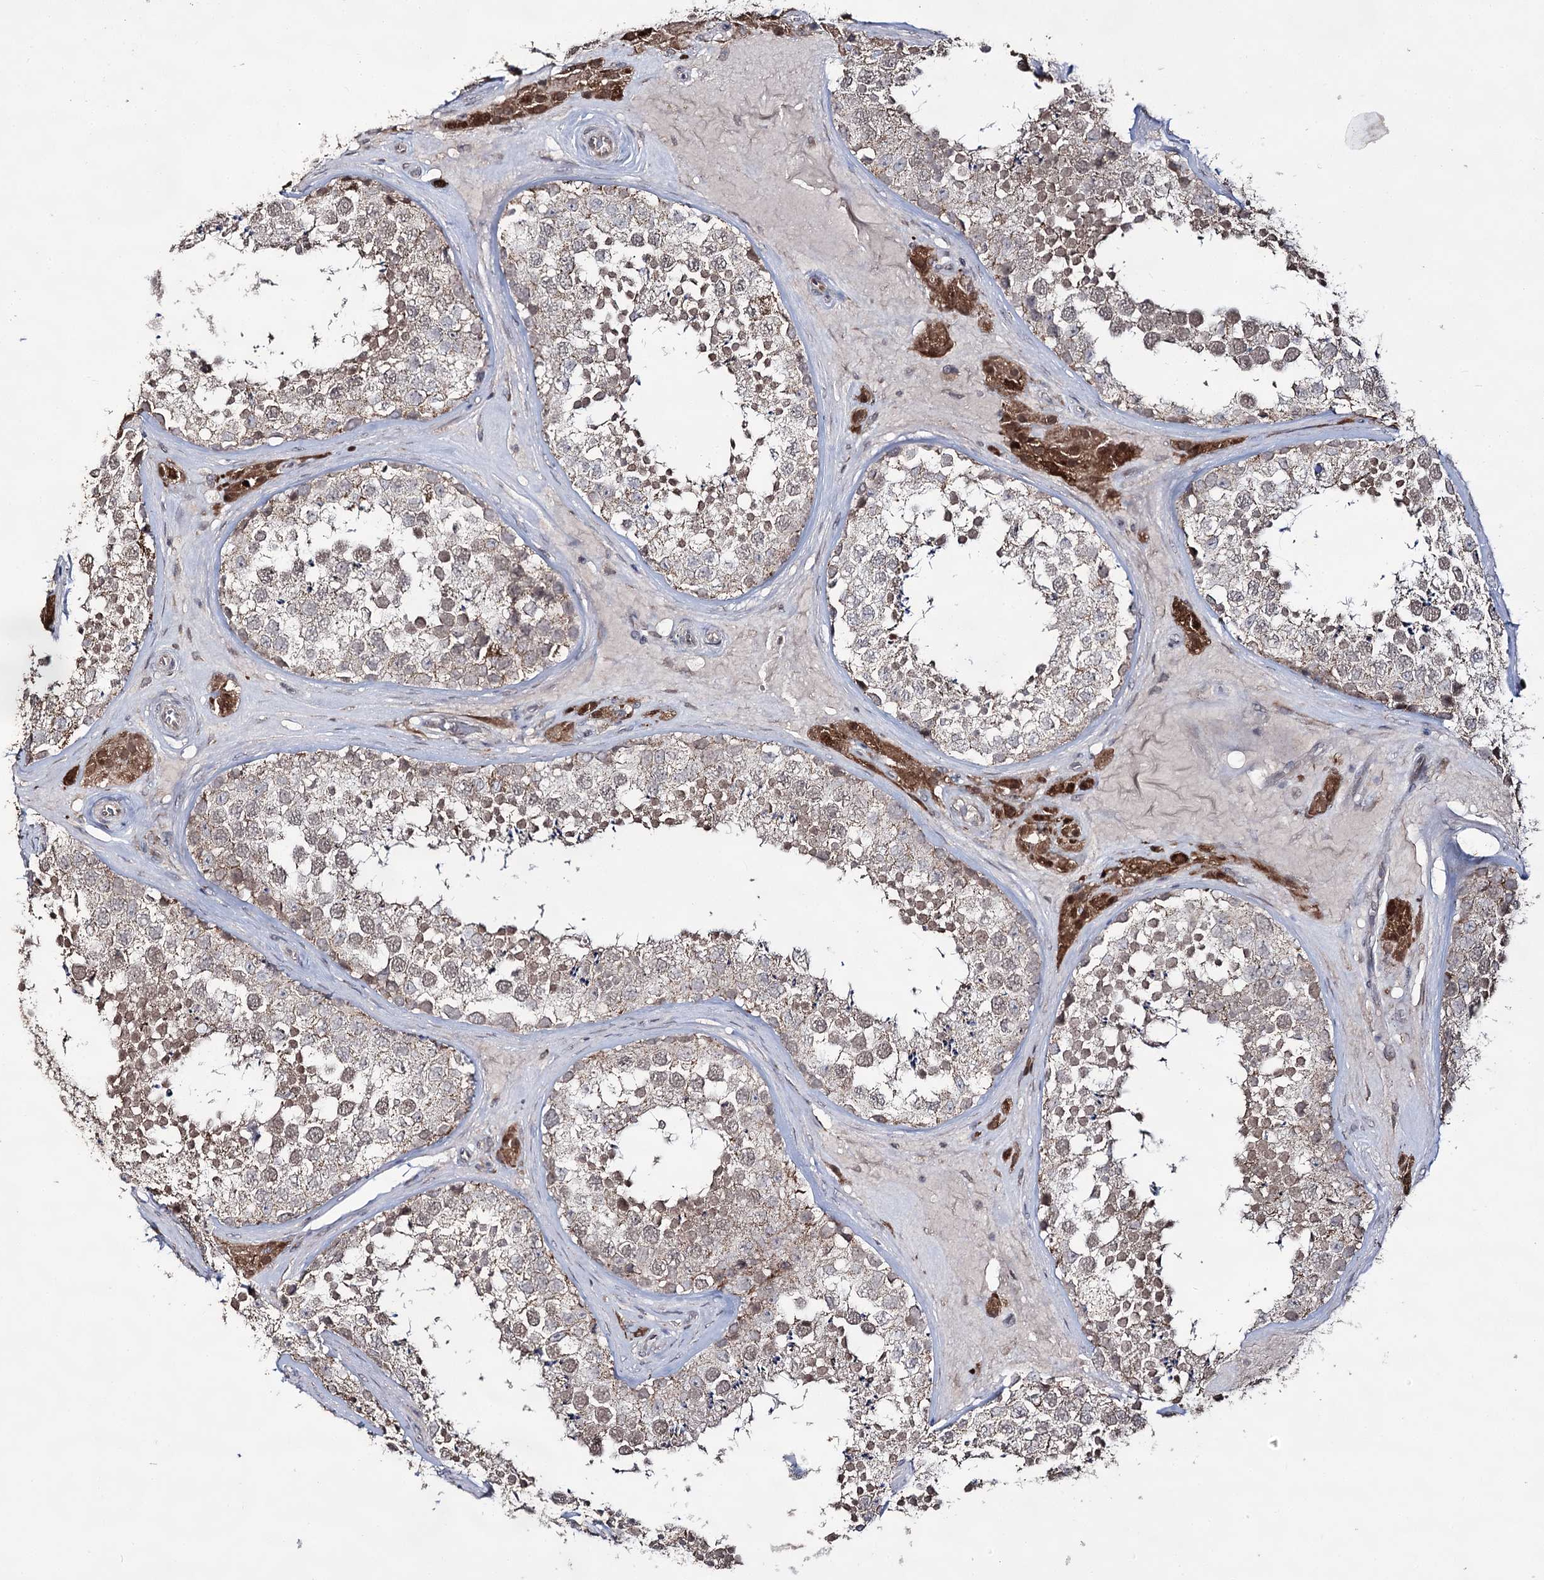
{"staining": {"intensity": "weak", "quantity": ">75%", "location": "cytoplasmic/membranous,nuclear"}, "tissue": "testis", "cell_type": "Cells in seminiferous ducts", "image_type": "normal", "snomed": [{"axis": "morphology", "description": "Normal tissue, NOS"}, {"axis": "topography", "description": "Testis"}], "caption": "Immunohistochemical staining of unremarkable human testis exhibits >75% levels of weak cytoplasmic/membranous,nuclear protein staining in about >75% of cells in seminiferous ducts.", "gene": "ACTR6", "patient": {"sex": "male", "age": 46}}